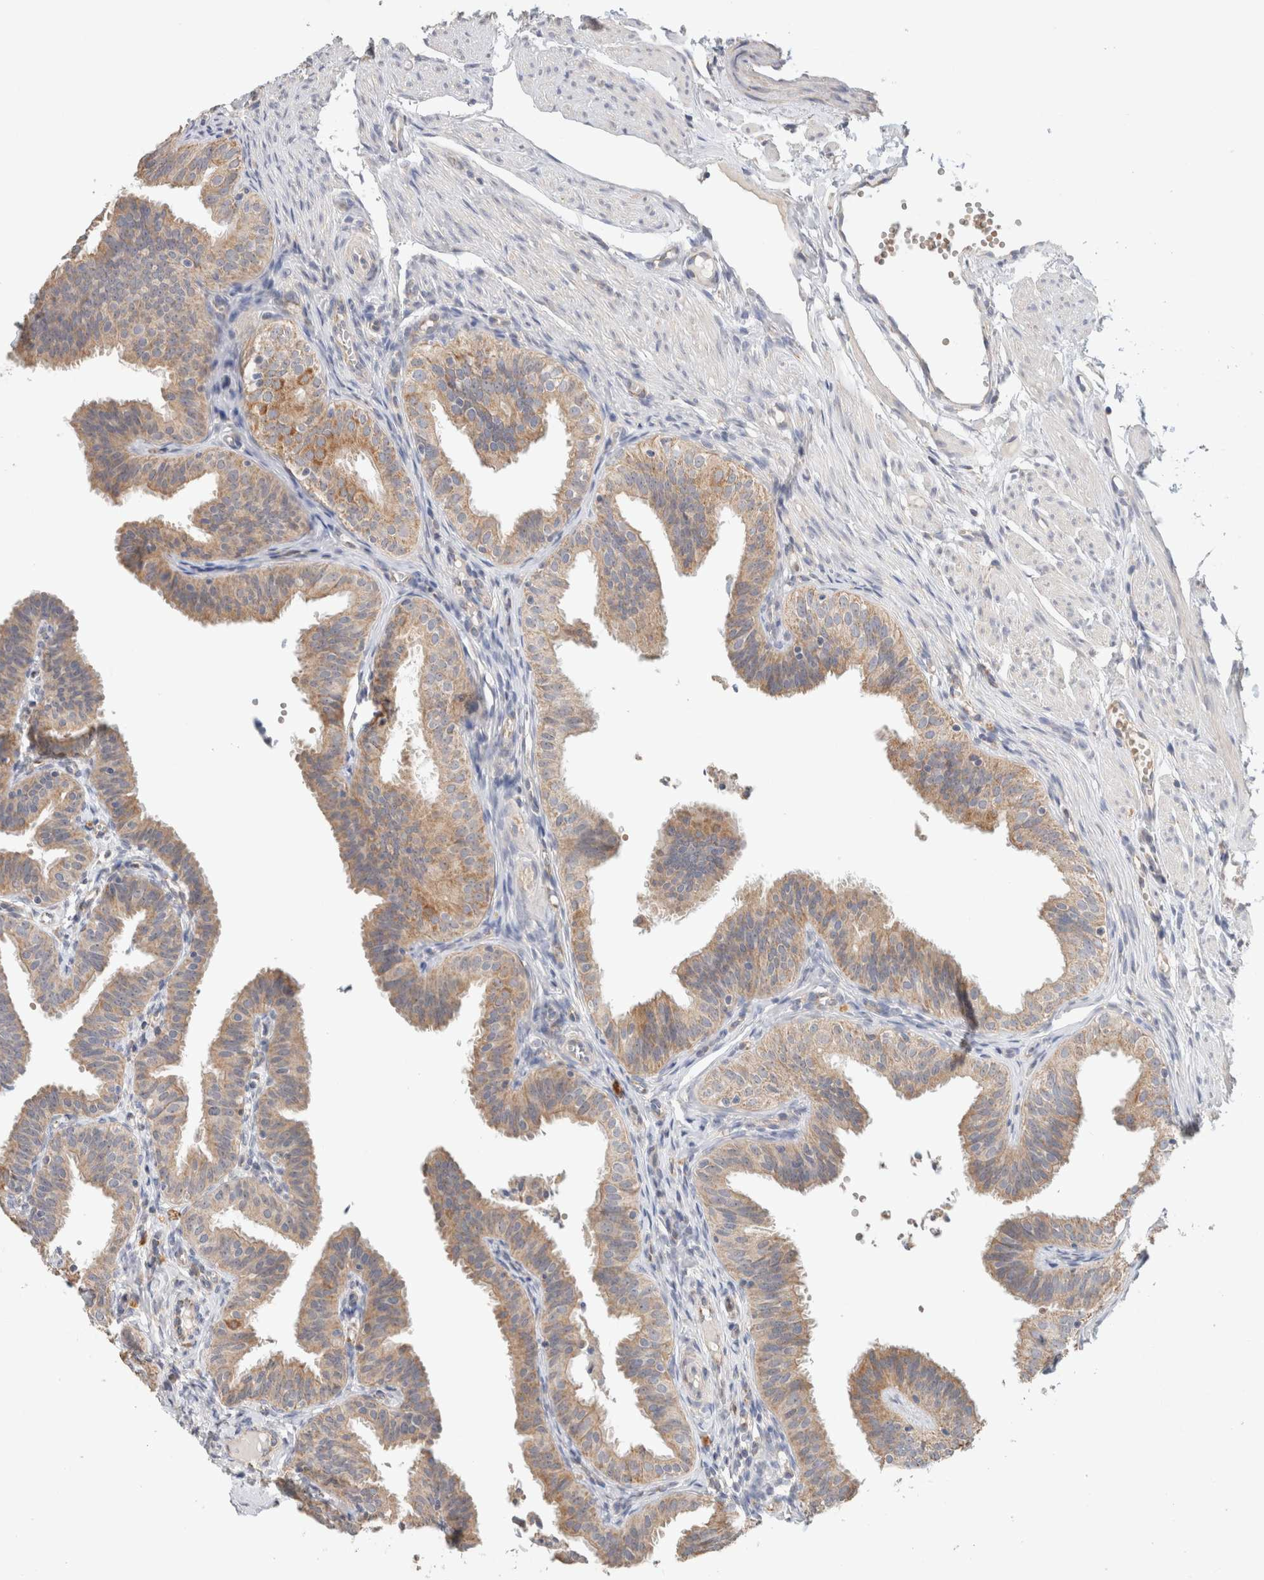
{"staining": {"intensity": "weak", "quantity": "25%-75%", "location": "cytoplasmic/membranous"}, "tissue": "fallopian tube", "cell_type": "Glandular cells", "image_type": "normal", "snomed": [{"axis": "morphology", "description": "Normal tissue, NOS"}, {"axis": "topography", "description": "Fallopian tube"}], "caption": "Normal fallopian tube exhibits weak cytoplasmic/membranous staining in approximately 25%-75% of glandular cells, visualized by immunohistochemistry.", "gene": "CA13", "patient": {"sex": "female", "age": 35}}